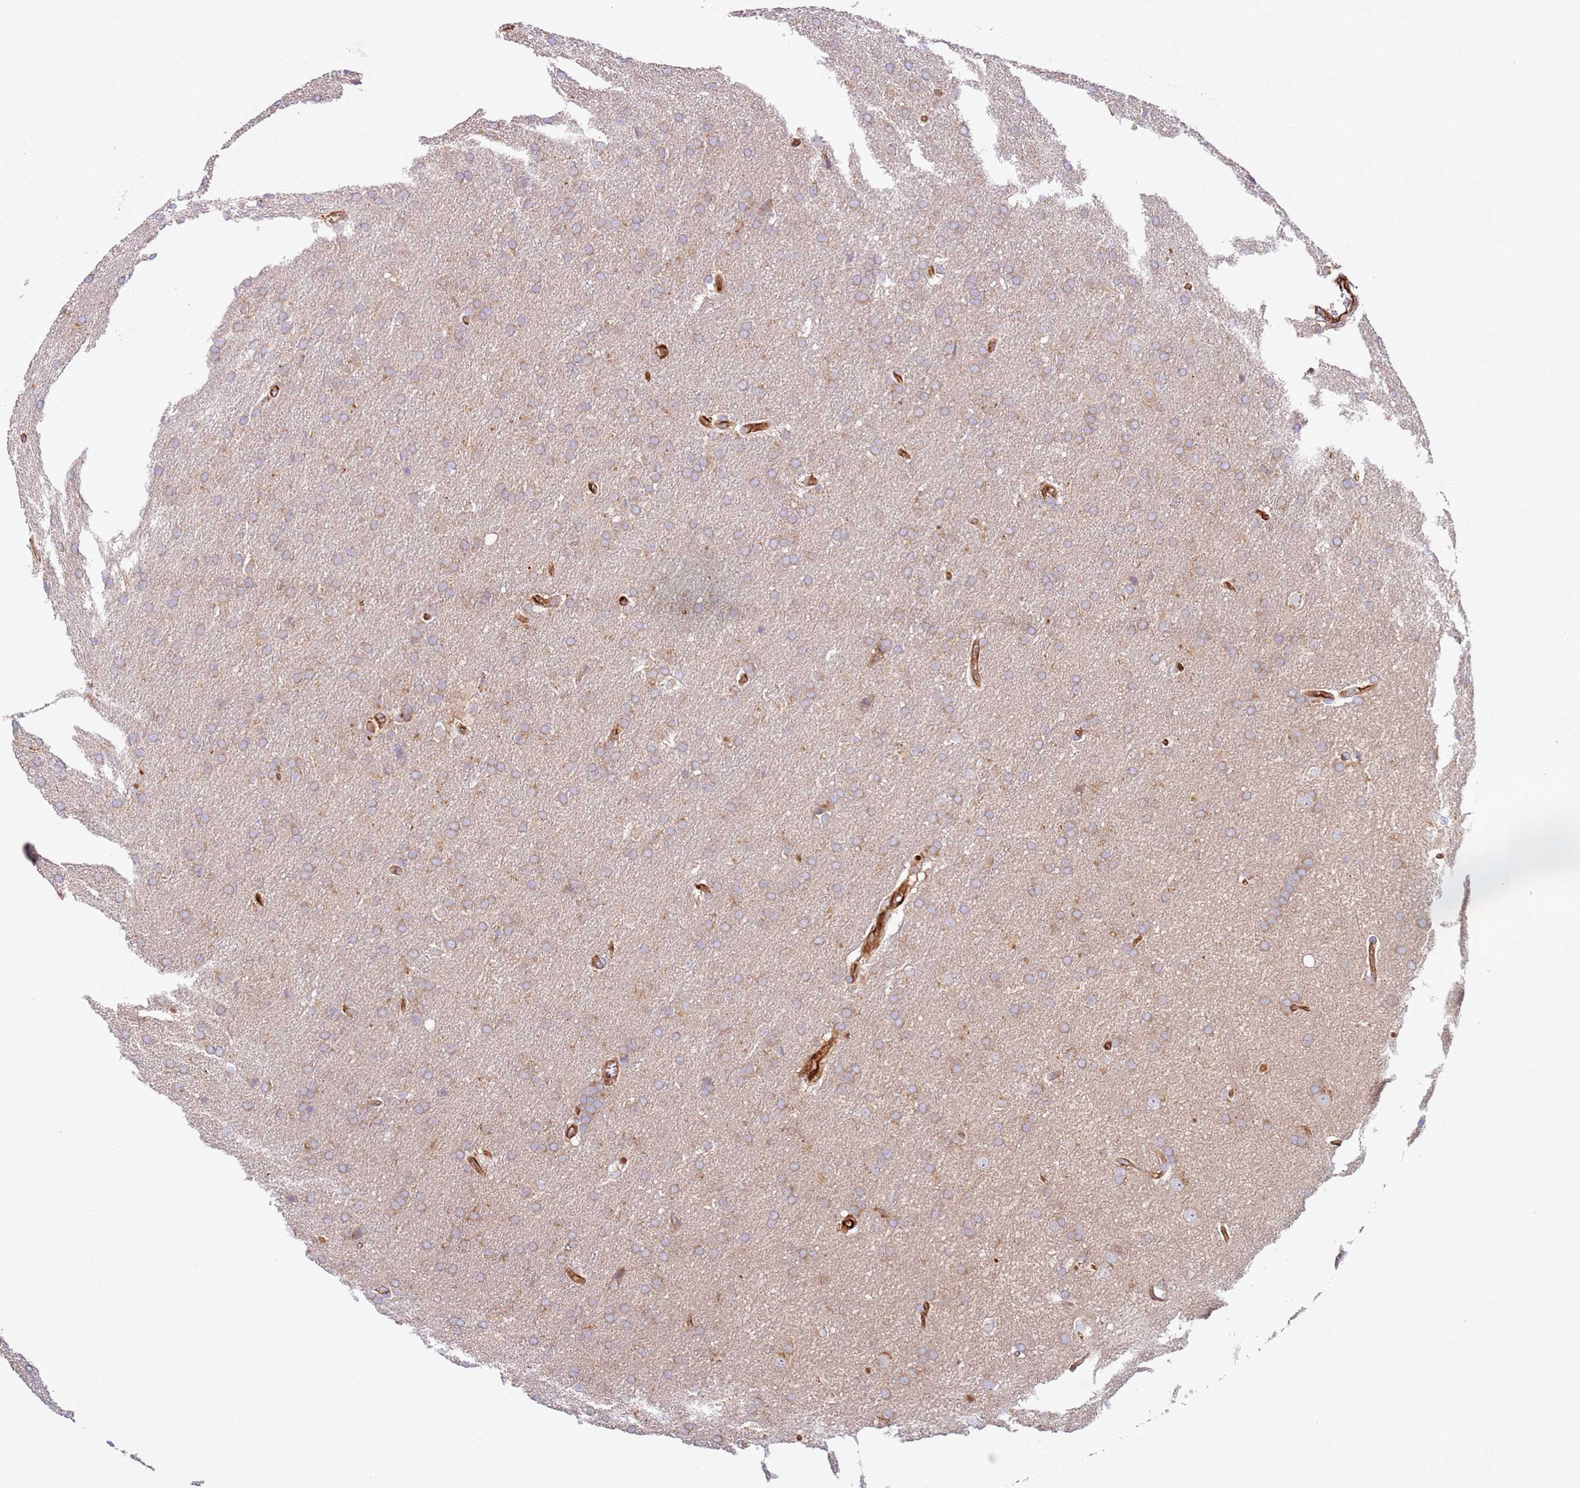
{"staining": {"intensity": "weak", "quantity": ">75%", "location": "cytoplasmic/membranous"}, "tissue": "glioma", "cell_type": "Tumor cells", "image_type": "cancer", "snomed": [{"axis": "morphology", "description": "Glioma, malignant, Low grade"}, {"axis": "topography", "description": "Brain"}], "caption": "Protein expression analysis of human malignant glioma (low-grade) reveals weak cytoplasmic/membranous expression in about >75% of tumor cells.", "gene": "SNAPIN", "patient": {"sex": "female", "age": 32}}